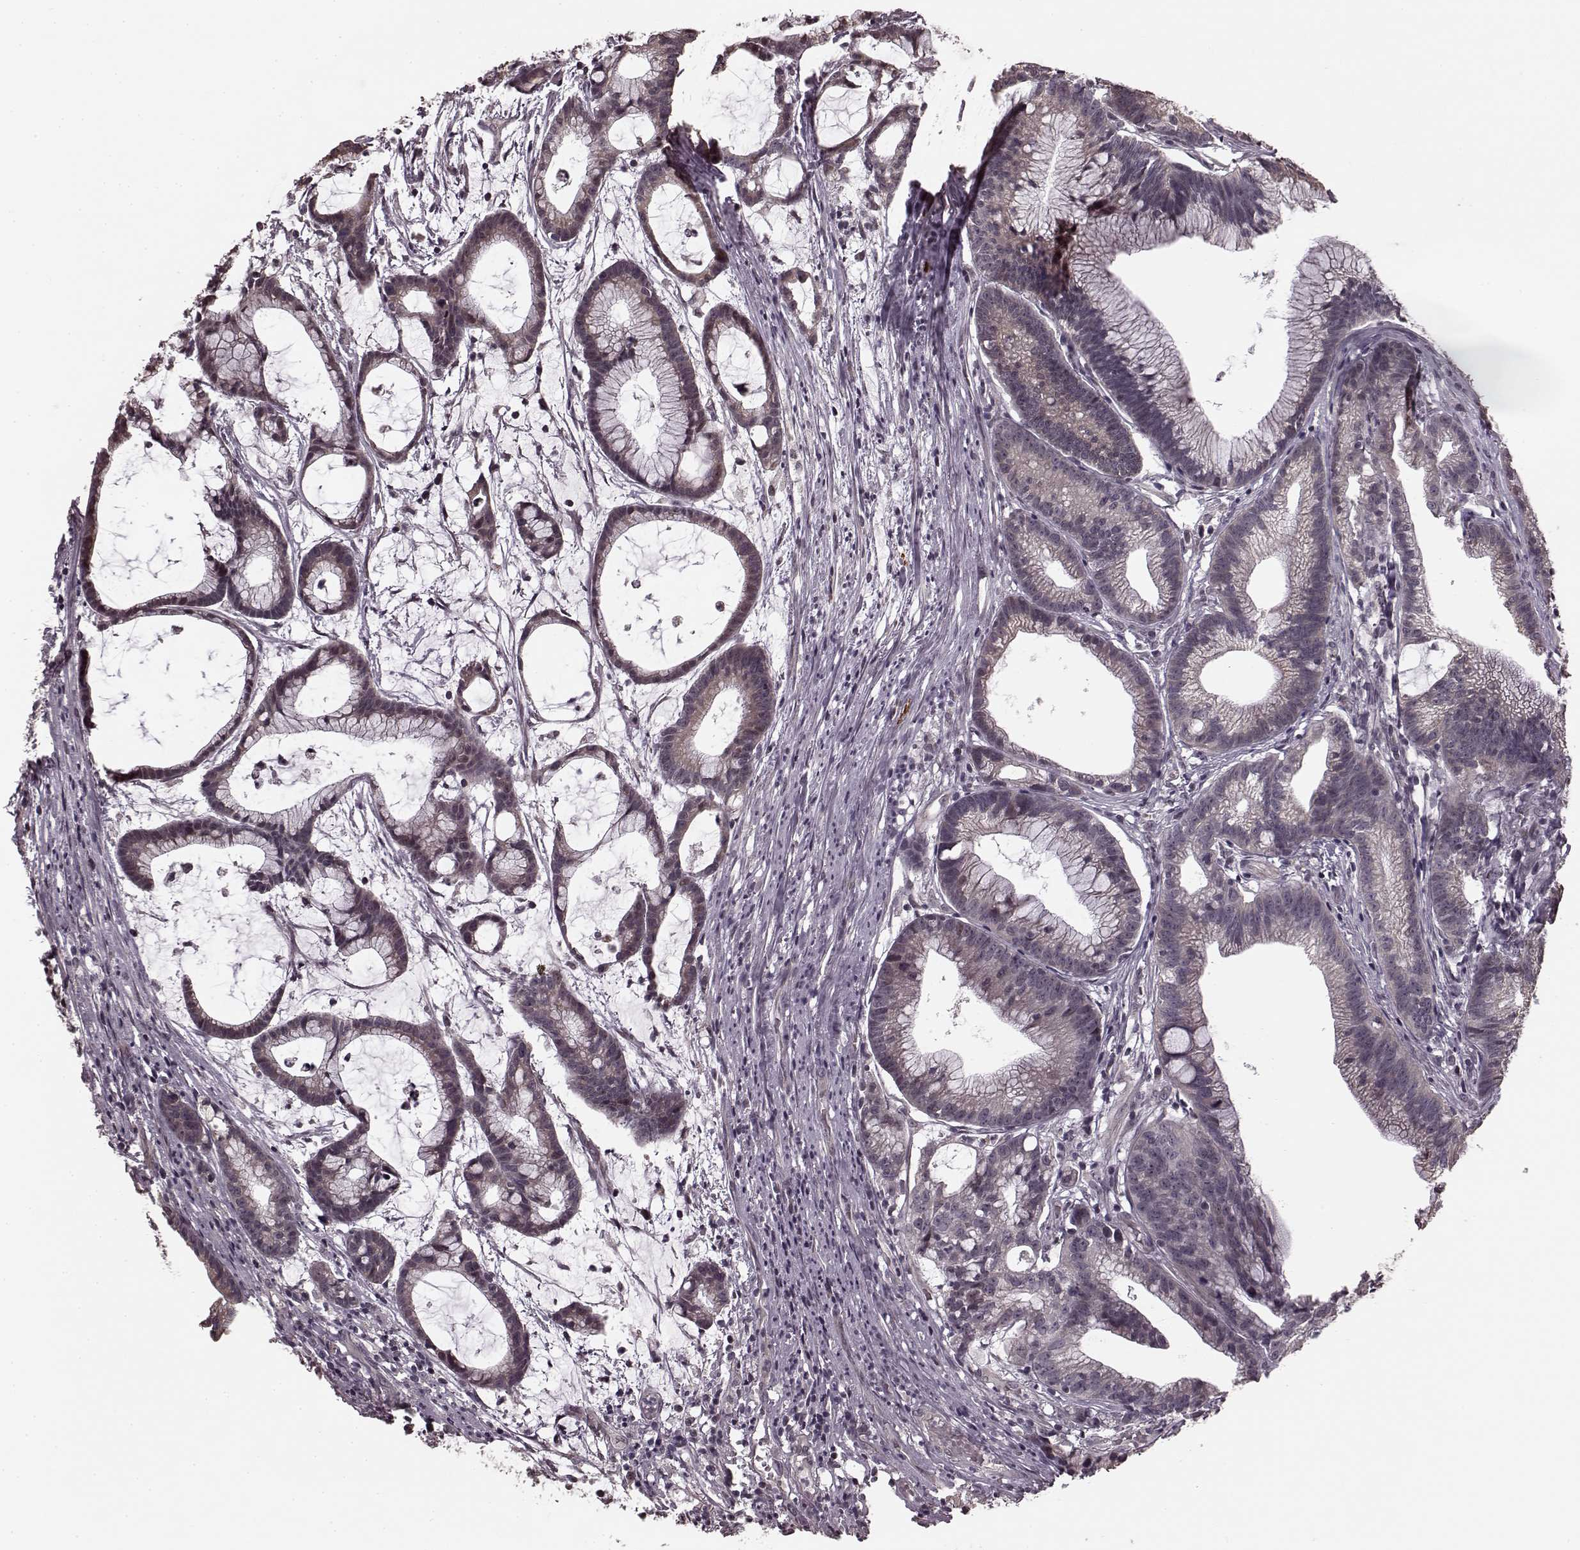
{"staining": {"intensity": "weak", "quantity": "25%-75%", "location": "cytoplasmic/membranous"}, "tissue": "colorectal cancer", "cell_type": "Tumor cells", "image_type": "cancer", "snomed": [{"axis": "morphology", "description": "Adenocarcinoma, NOS"}, {"axis": "topography", "description": "Colon"}], "caption": "IHC (DAB (3,3'-diaminobenzidine)) staining of human colorectal cancer (adenocarcinoma) shows weak cytoplasmic/membranous protein expression in approximately 25%-75% of tumor cells.", "gene": "PLCB4", "patient": {"sex": "female", "age": 78}}